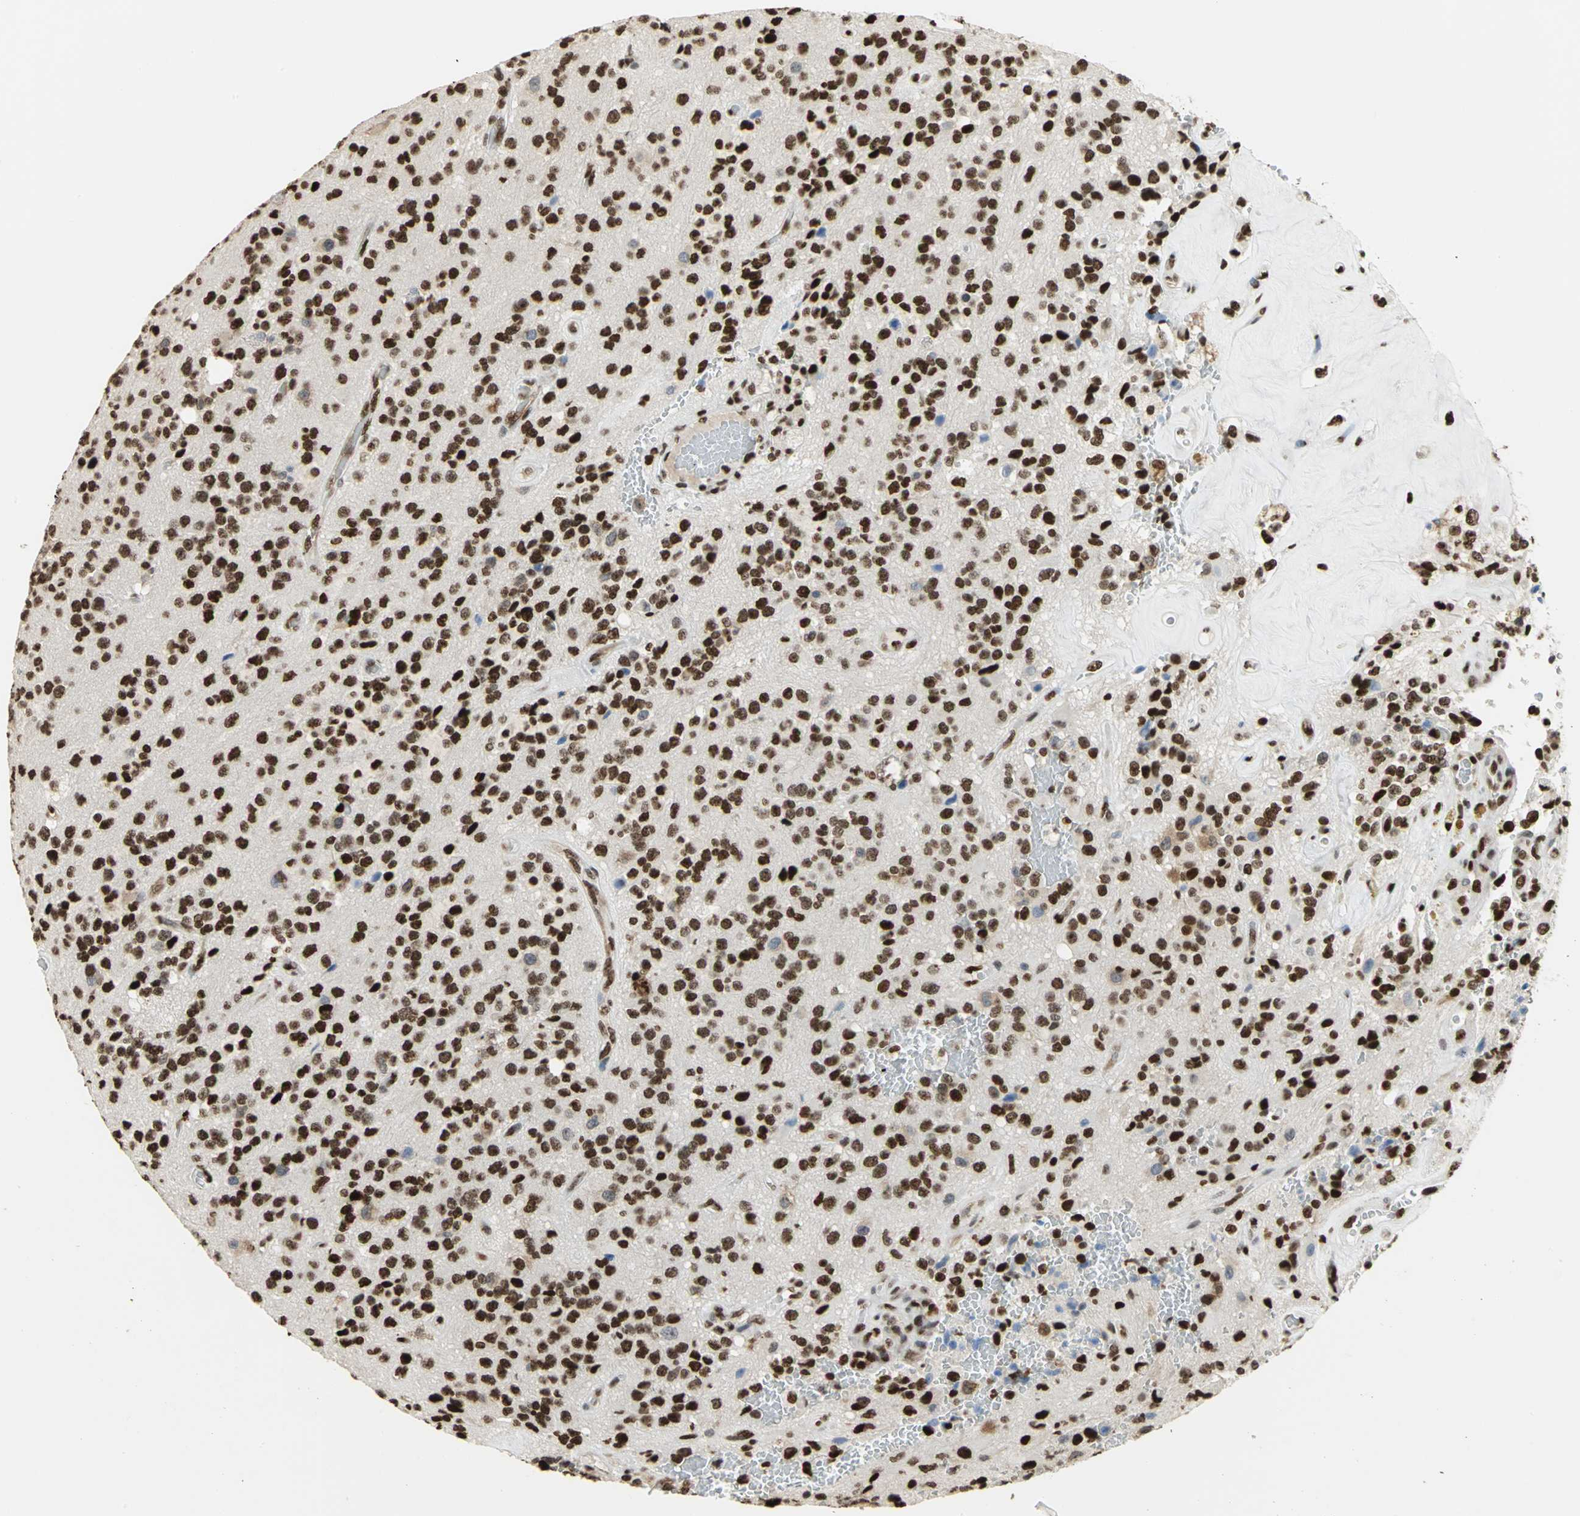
{"staining": {"intensity": "strong", "quantity": ">75%", "location": "nuclear"}, "tissue": "glioma", "cell_type": "Tumor cells", "image_type": "cancer", "snomed": [{"axis": "morphology", "description": "Glioma, malignant, High grade"}, {"axis": "topography", "description": "pancreas cauda"}], "caption": "A micrograph showing strong nuclear positivity in about >75% of tumor cells in glioma, as visualized by brown immunohistochemical staining.", "gene": "HMGB1", "patient": {"sex": "male", "age": 60}}